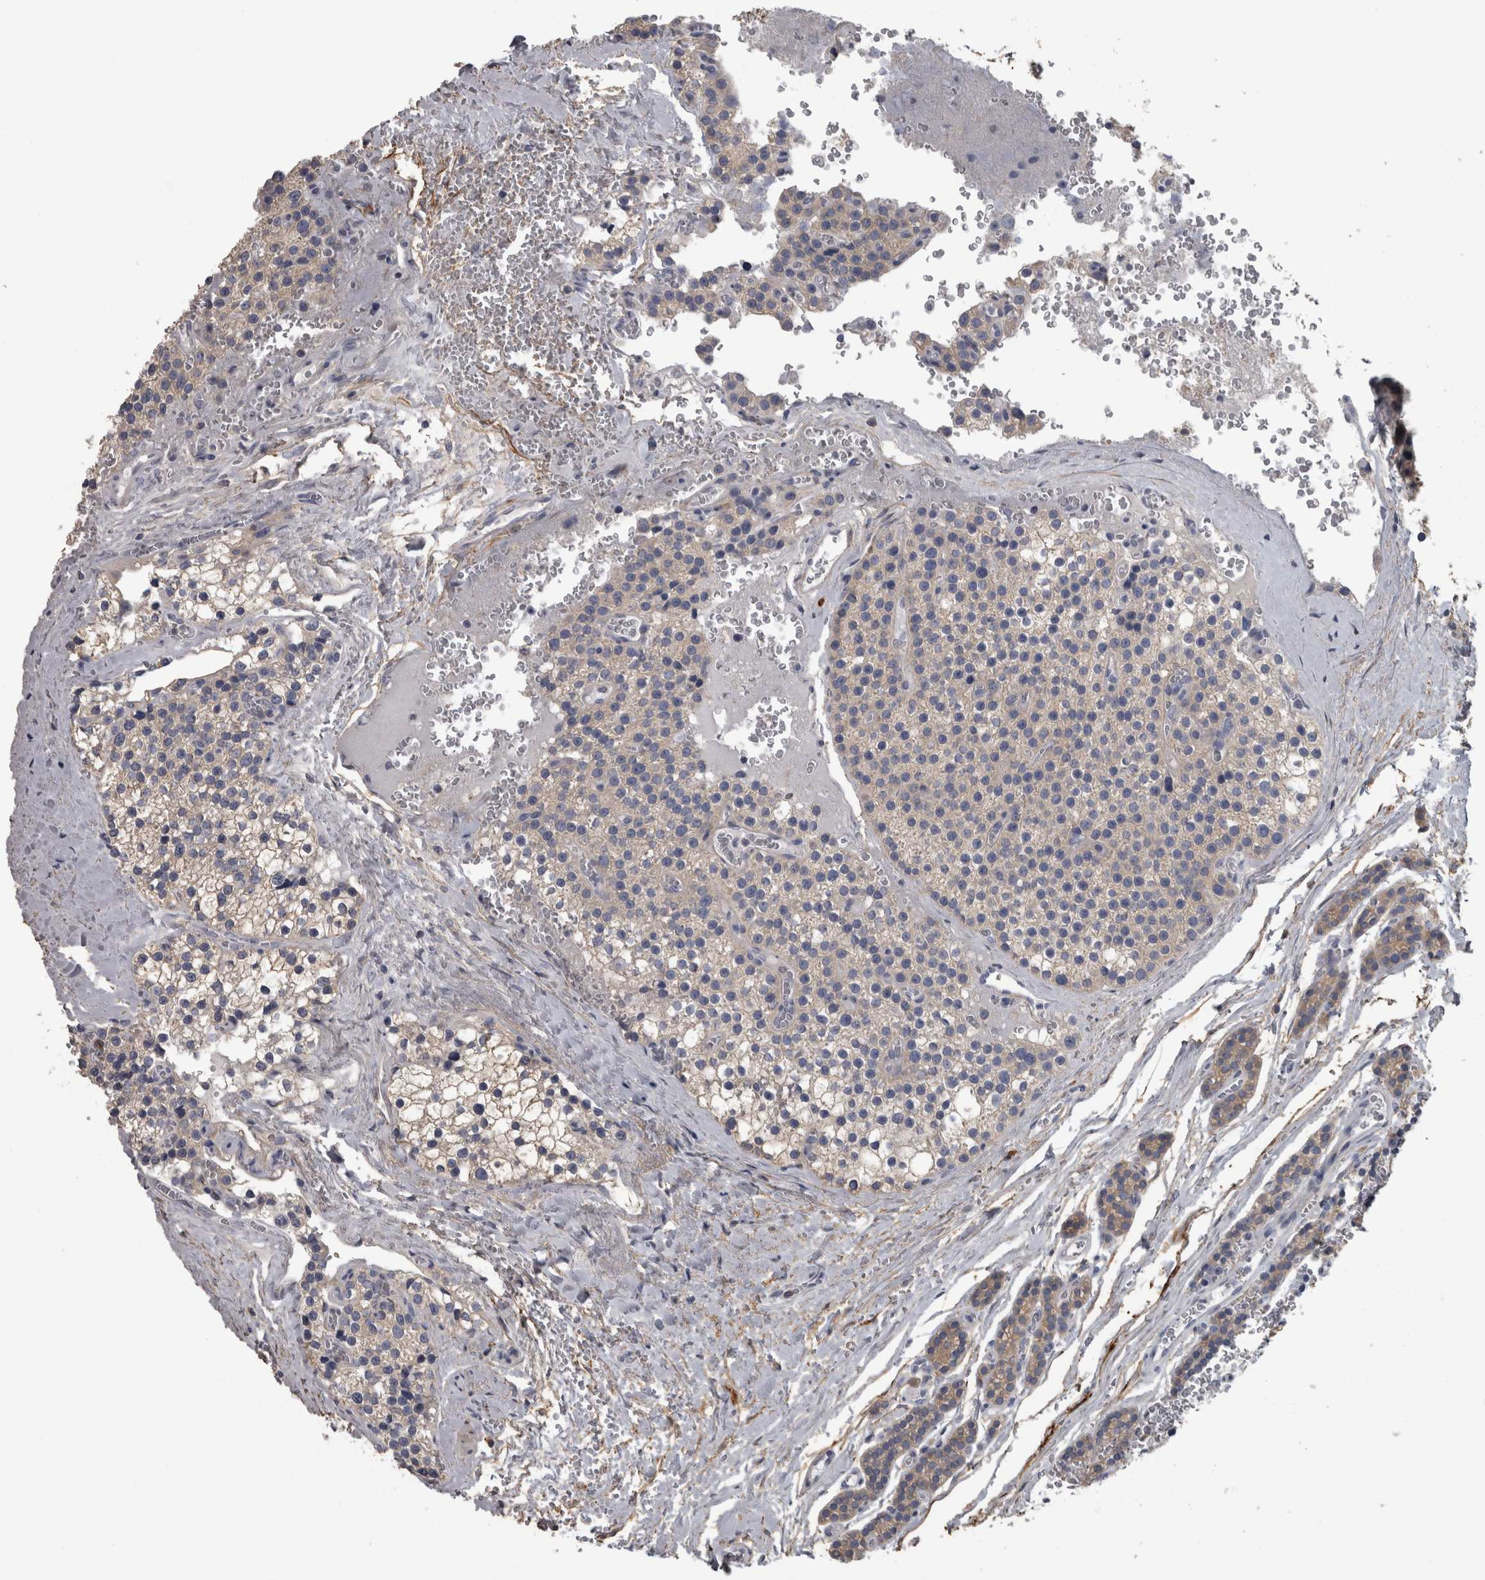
{"staining": {"intensity": "moderate", "quantity": "<25%", "location": "cytoplasmic/membranous"}, "tissue": "parathyroid gland", "cell_type": "Glandular cells", "image_type": "normal", "snomed": [{"axis": "morphology", "description": "Normal tissue, NOS"}, {"axis": "topography", "description": "Parathyroid gland"}], "caption": "Protein staining of benign parathyroid gland exhibits moderate cytoplasmic/membranous staining in about <25% of glandular cells.", "gene": "EFEMP2", "patient": {"sex": "female", "age": 64}}